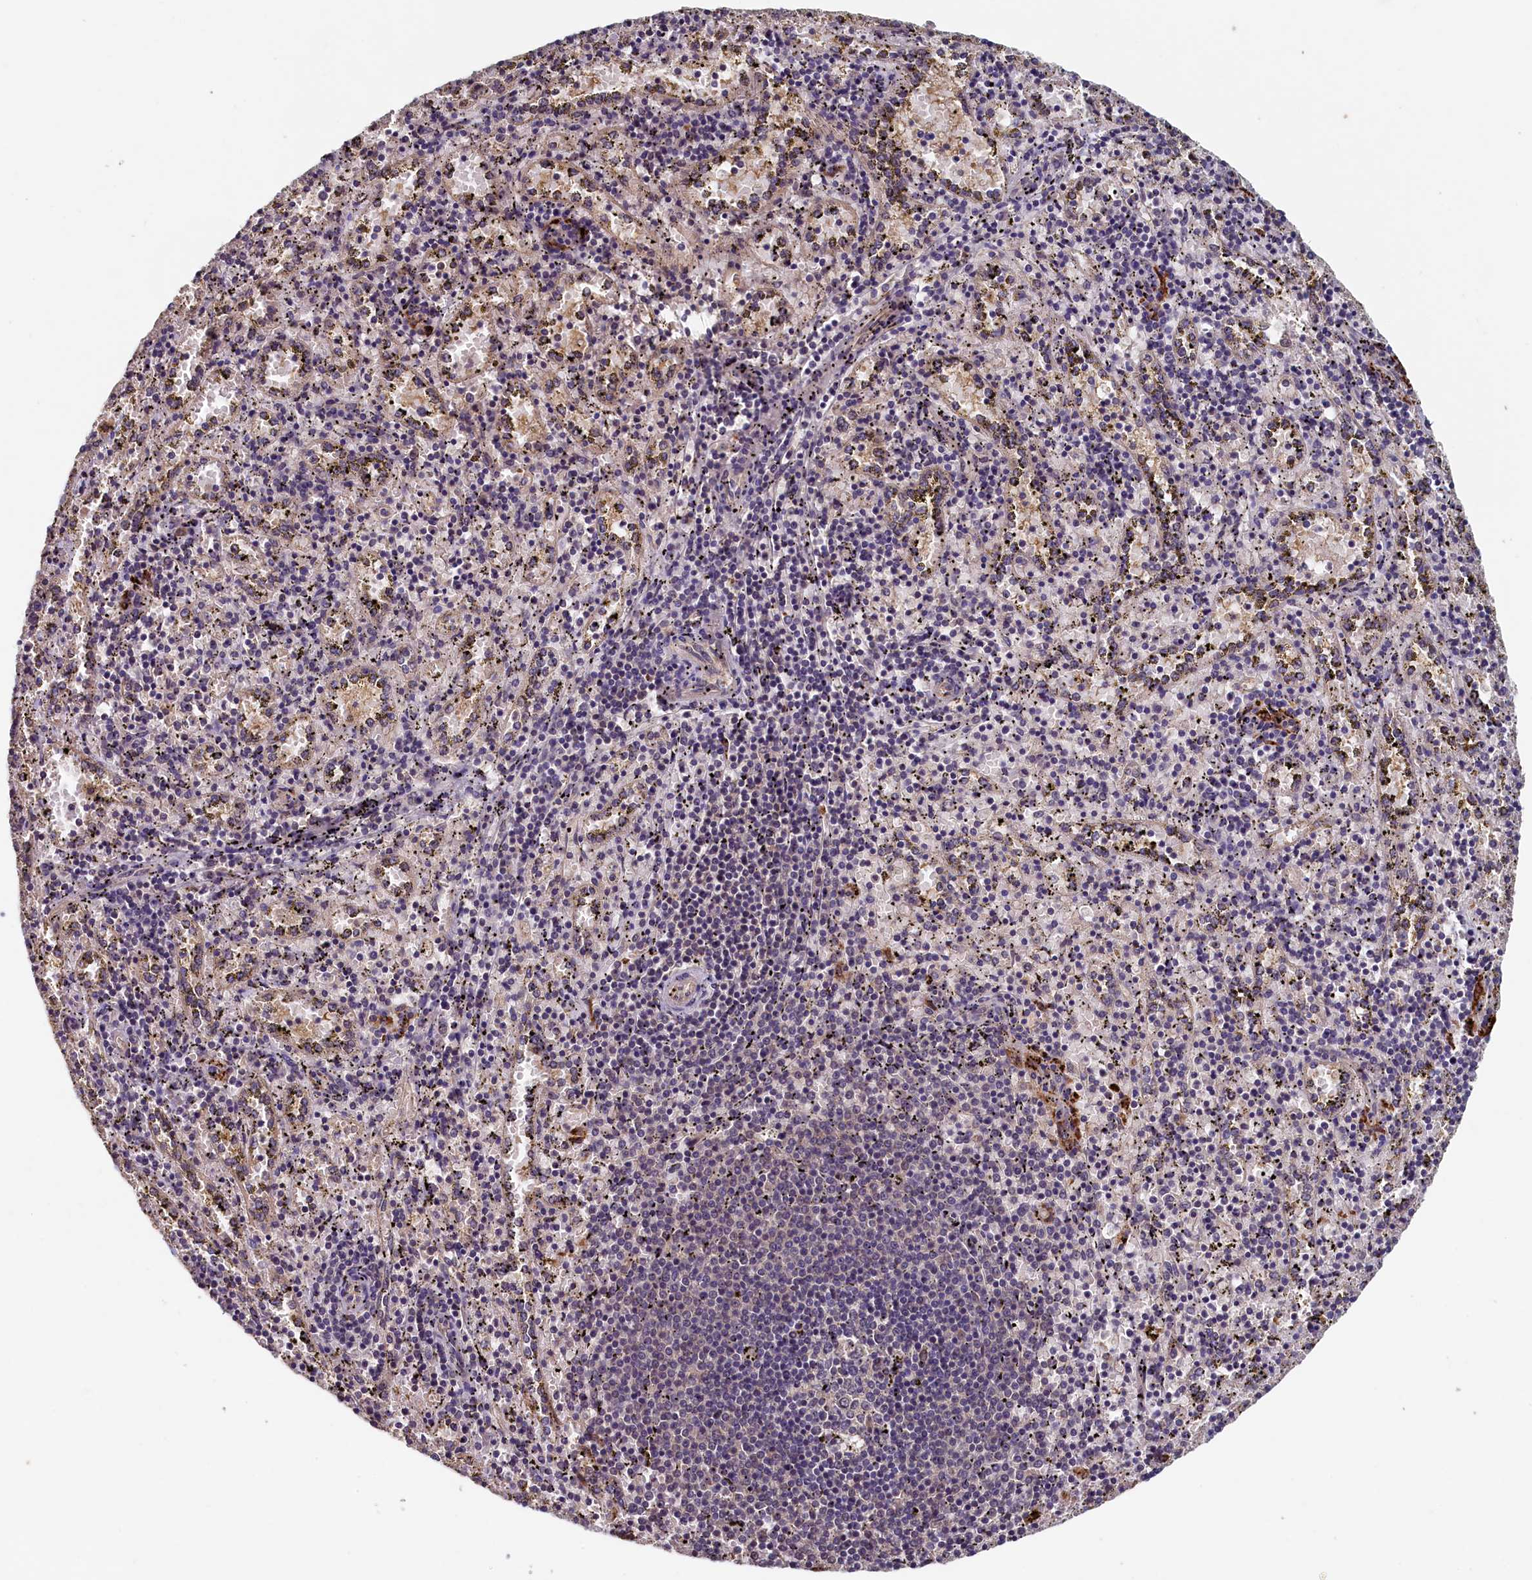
{"staining": {"intensity": "negative", "quantity": "none", "location": "none"}, "tissue": "spleen", "cell_type": "Cells in red pulp", "image_type": "normal", "snomed": [{"axis": "morphology", "description": "Normal tissue, NOS"}, {"axis": "topography", "description": "Spleen"}], "caption": "DAB (3,3'-diaminobenzidine) immunohistochemical staining of benign spleen displays no significant staining in cells in red pulp. (DAB IHC, high magnification).", "gene": "NUBP2", "patient": {"sex": "male", "age": 11}}